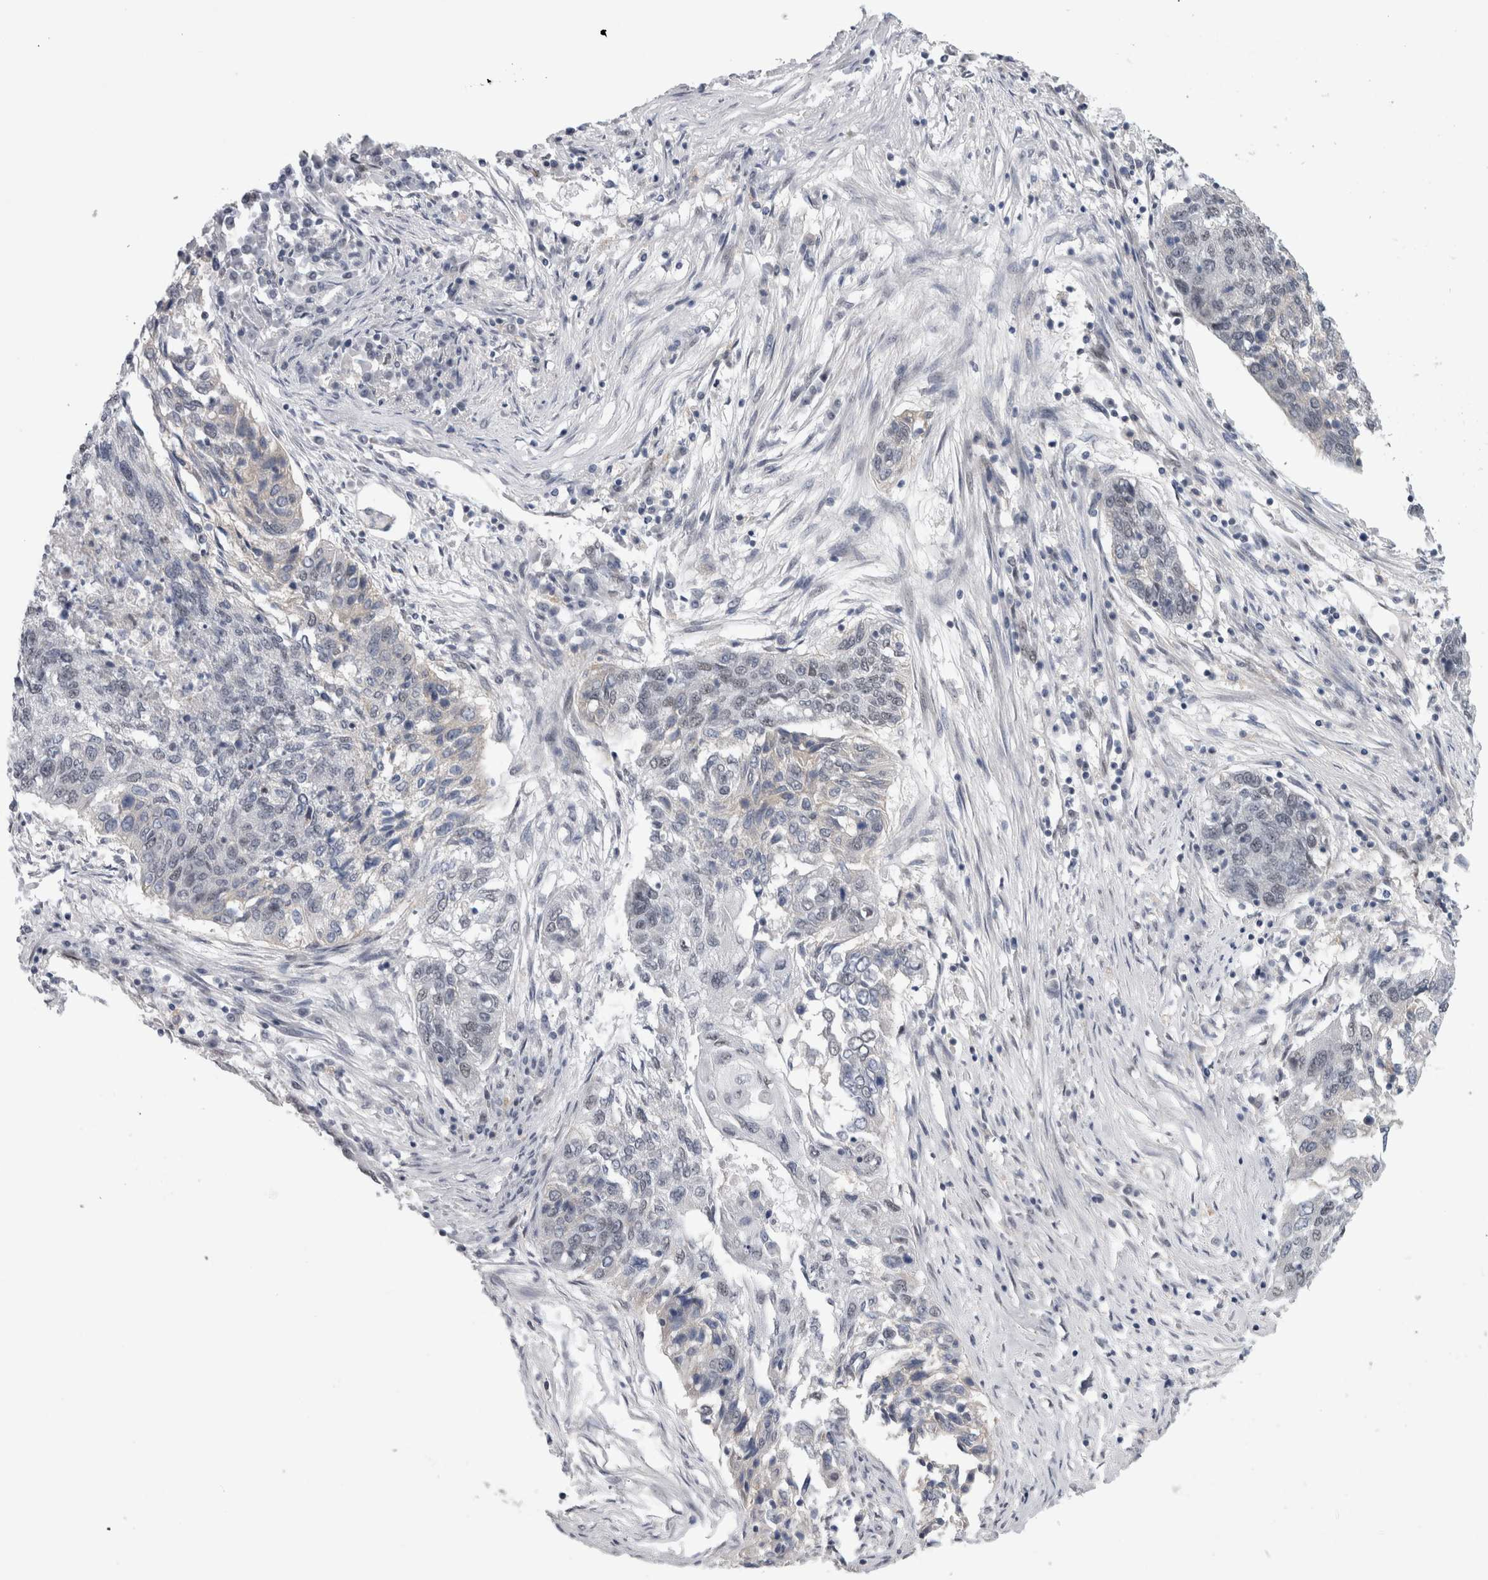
{"staining": {"intensity": "negative", "quantity": "none", "location": "none"}, "tissue": "lung cancer", "cell_type": "Tumor cells", "image_type": "cancer", "snomed": [{"axis": "morphology", "description": "Squamous cell carcinoma, NOS"}, {"axis": "topography", "description": "Lung"}], "caption": "There is no significant positivity in tumor cells of lung squamous cell carcinoma.", "gene": "API5", "patient": {"sex": "female", "age": 63}}